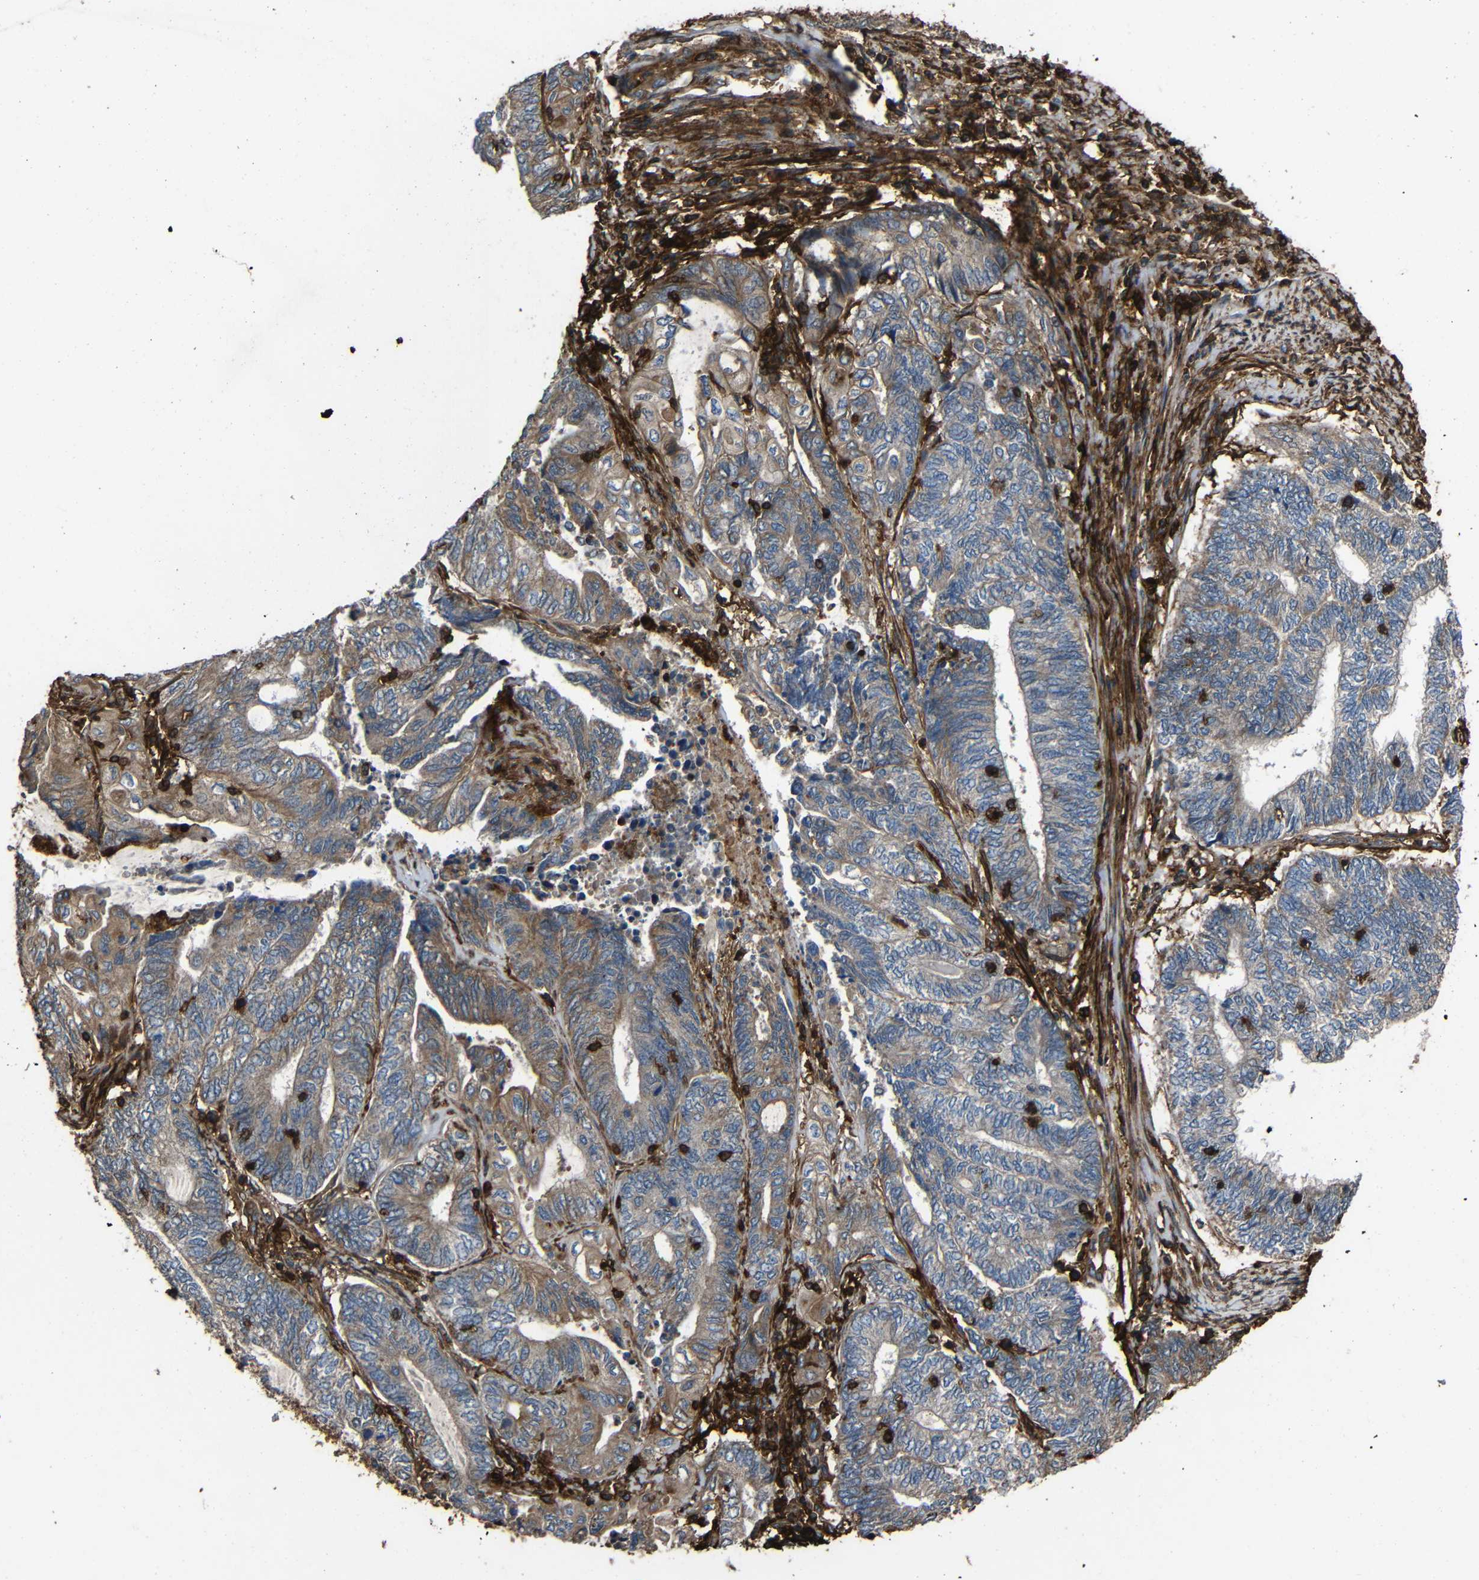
{"staining": {"intensity": "weak", "quantity": "25%-75%", "location": "cytoplasmic/membranous"}, "tissue": "endometrial cancer", "cell_type": "Tumor cells", "image_type": "cancer", "snomed": [{"axis": "morphology", "description": "Adenocarcinoma, NOS"}, {"axis": "topography", "description": "Uterus"}, {"axis": "topography", "description": "Endometrium"}], "caption": "Approximately 25%-75% of tumor cells in human endometrial adenocarcinoma display weak cytoplasmic/membranous protein positivity as visualized by brown immunohistochemical staining.", "gene": "ADGRE5", "patient": {"sex": "female", "age": 70}}